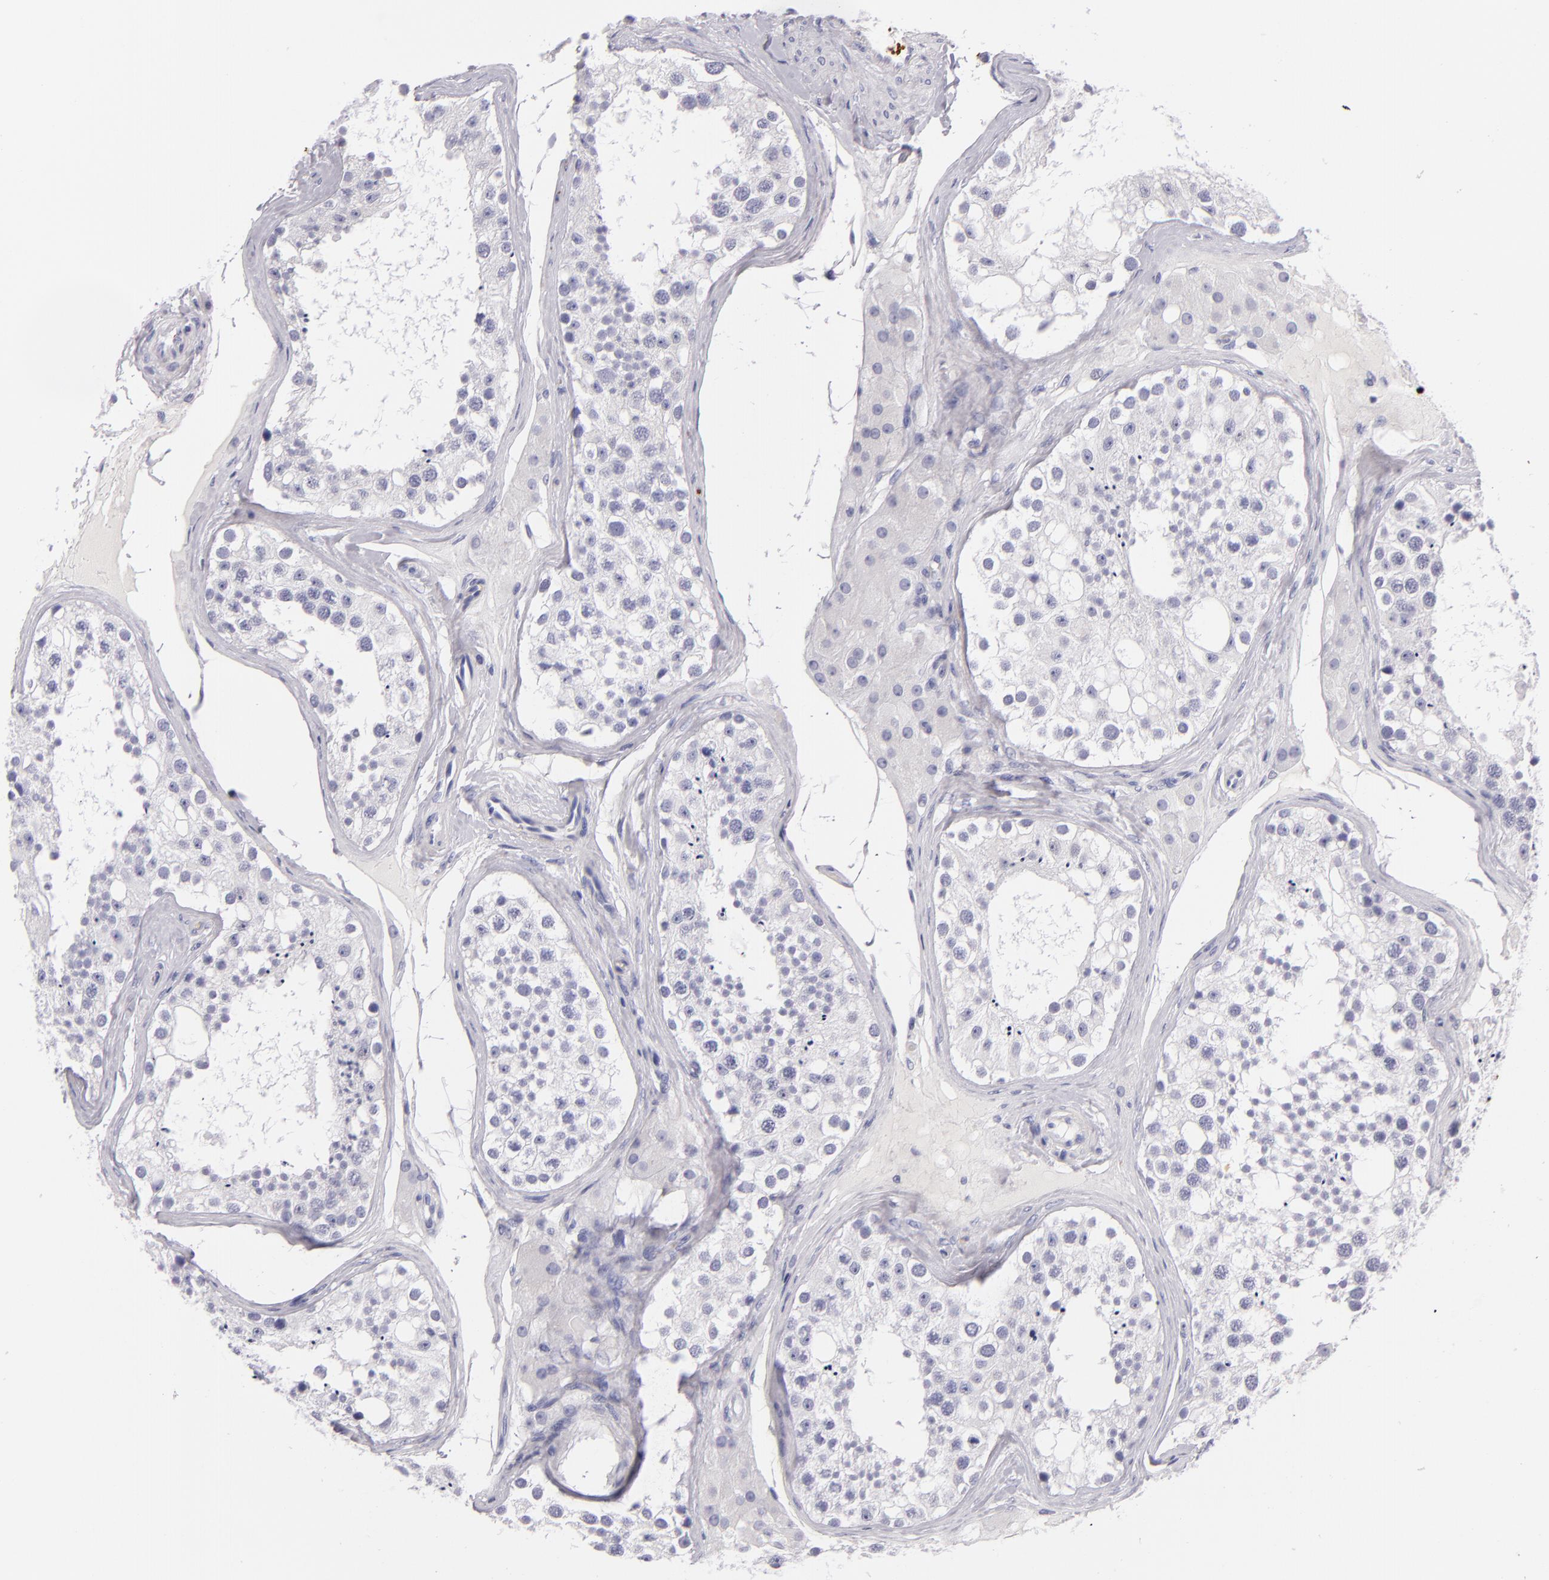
{"staining": {"intensity": "negative", "quantity": "none", "location": "none"}, "tissue": "testis", "cell_type": "Cells in seminiferous ducts", "image_type": "normal", "snomed": [{"axis": "morphology", "description": "Normal tissue, NOS"}, {"axis": "topography", "description": "Testis"}], "caption": "Cells in seminiferous ducts show no significant protein positivity in unremarkable testis.", "gene": "GP1BA", "patient": {"sex": "male", "age": 68}}